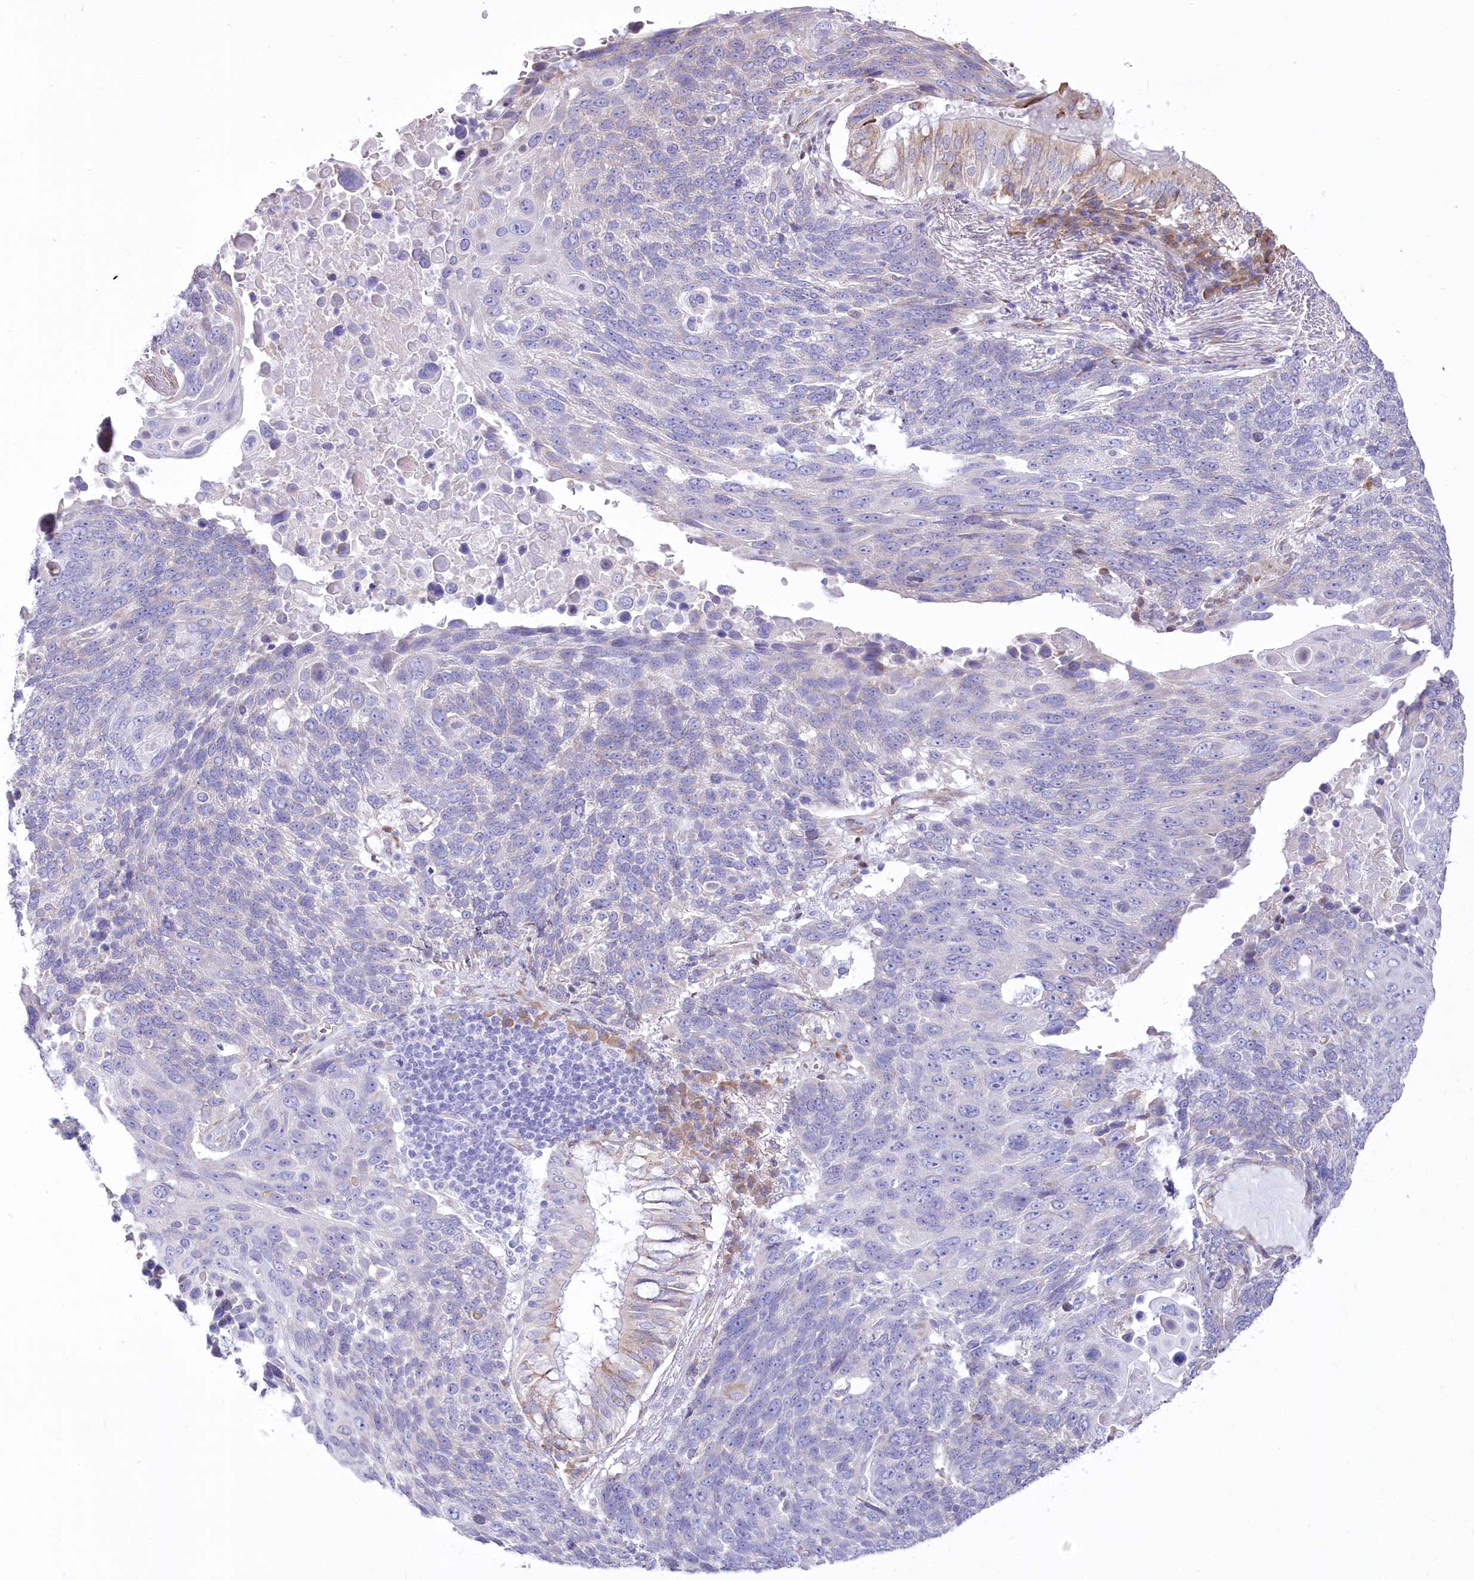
{"staining": {"intensity": "negative", "quantity": "none", "location": "none"}, "tissue": "lung cancer", "cell_type": "Tumor cells", "image_type": "cancer", "snomed": [{"axis": "morphology", "description": "Squamous cell carcinoma, NOS"}, {"axis": "topography", "description": "Lung"}], "caption": "An image of lung cancer stained for a protein reveals no brown staining in tumor cells.", "gene": "STT3B", "patient": {"sex": "male", "age": 66}}